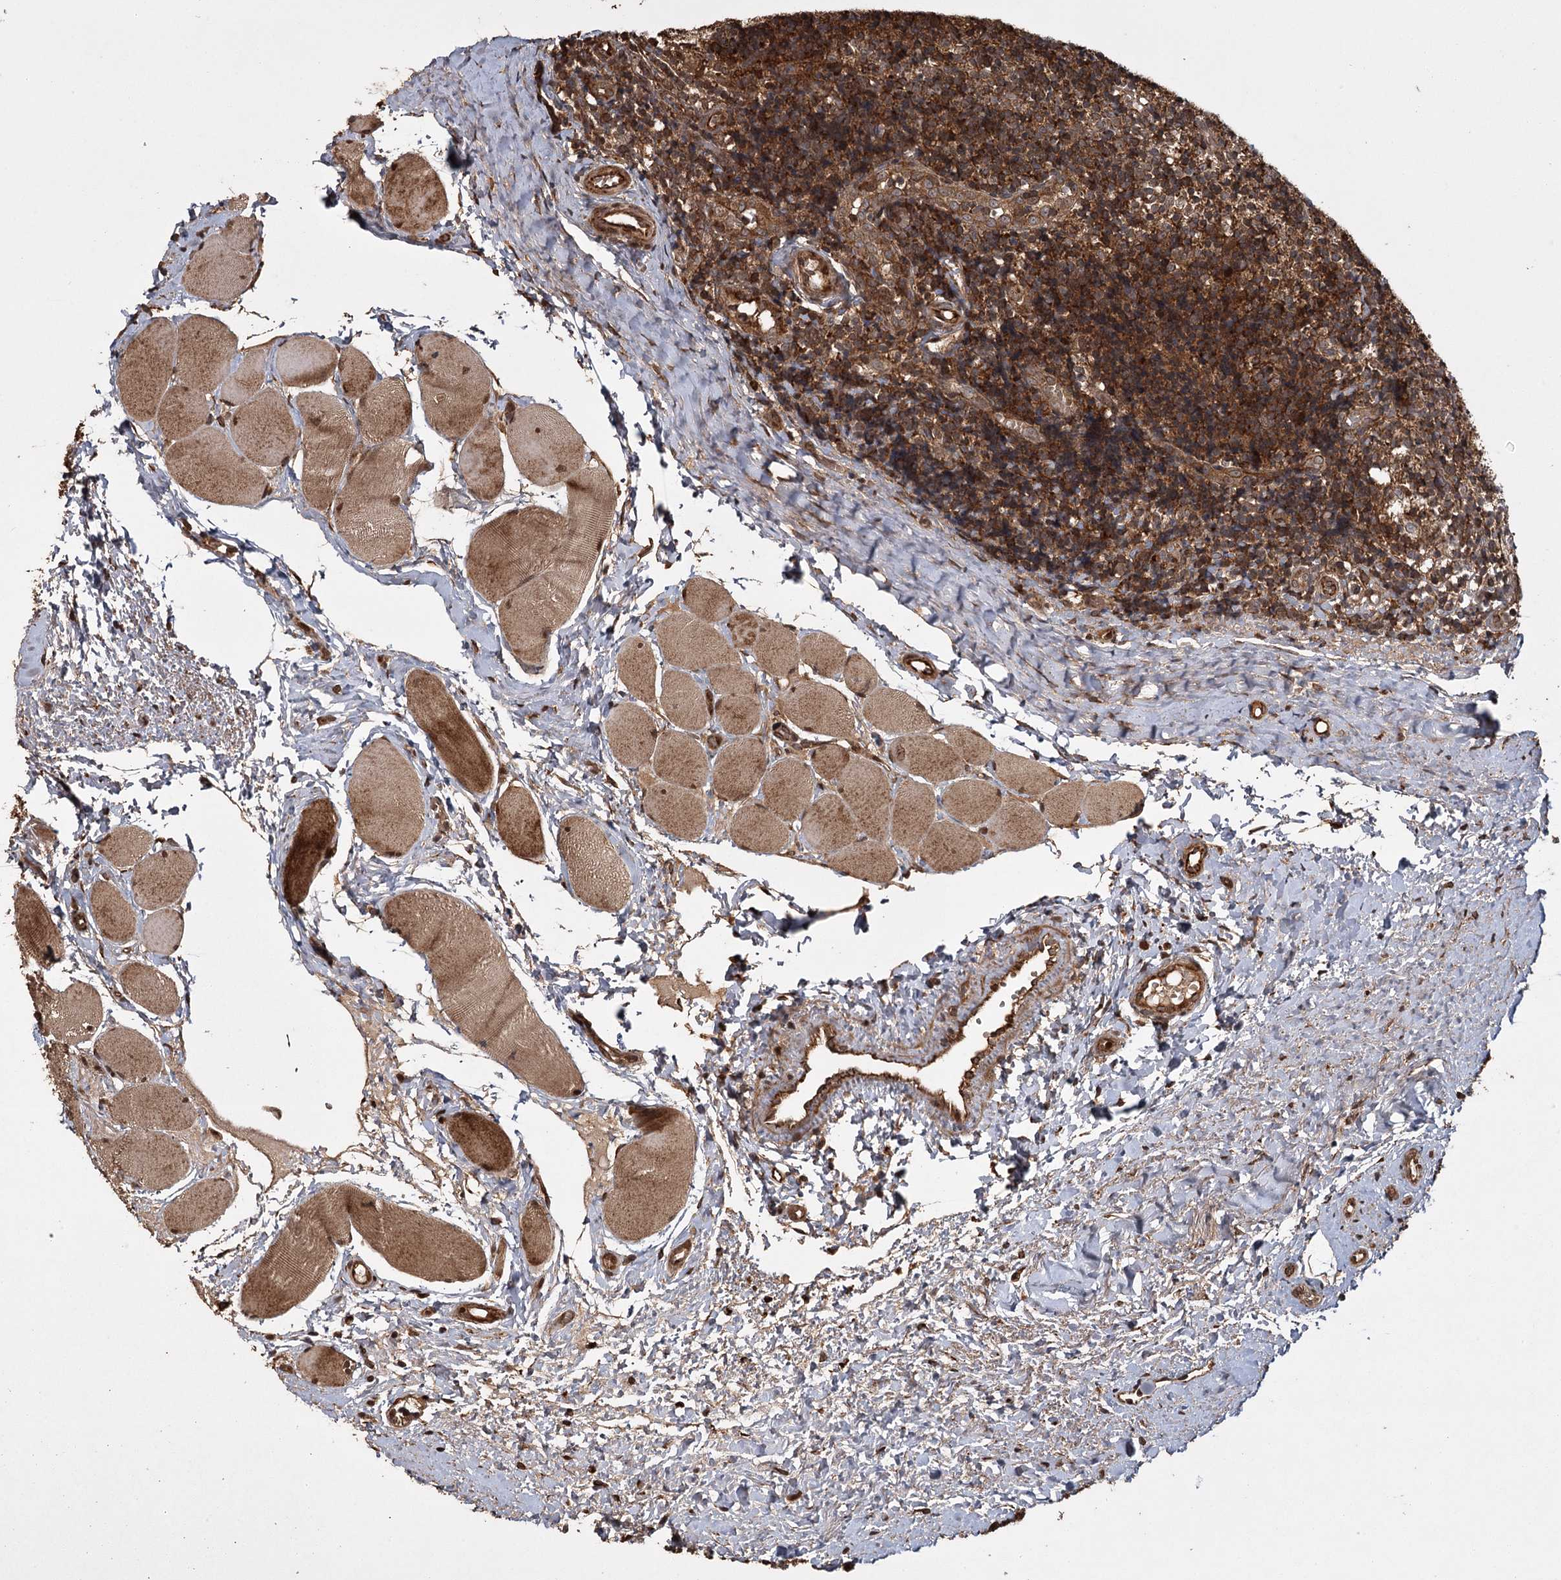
{"staining": {"intensity": "strong", "quantity": ">75%", "location": "cytoplasmic/membranous"}, "tissue": "tonsil", "cell_type": "Germinal center cells", "image_type": "normal", "snomed": [{"axis": "morphology", "description": "Normal tissue, NOS"}, {"axis": "topography", "description": "Tonsil"}], "caption": "Immunohistochemistry of normal human tonsil reveals high levels of strong cytoplasmic/membranous staining in about >75% of germinal center cells. (brown staining indicates protein expression, while blue staining denotes nuclei).", "gene": "RPAP3", "patient": {"sex": "female", "age": 19}}